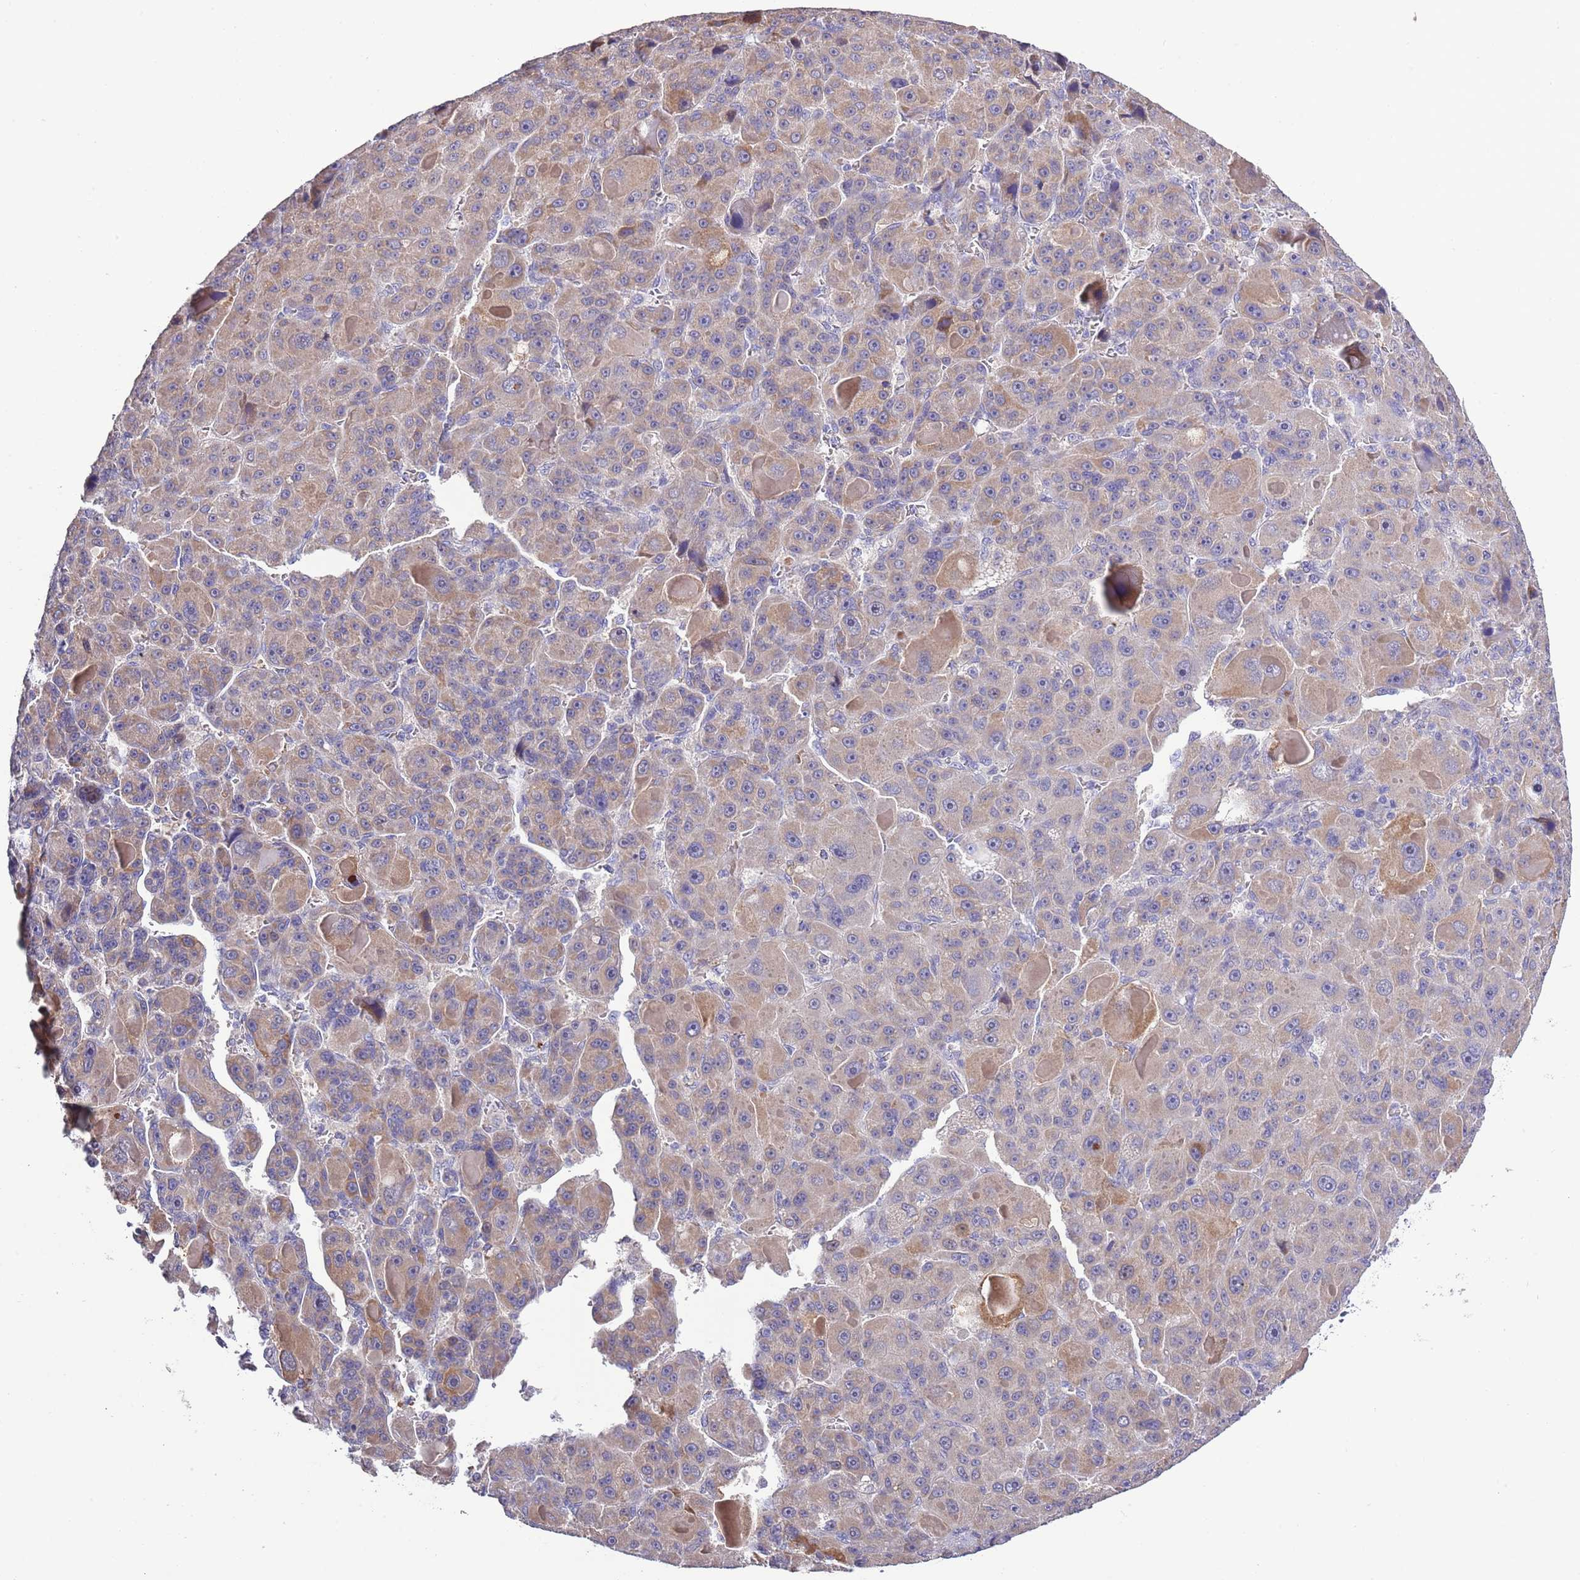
{"staining": {"intensity": "moderate", "quantity": "25%-75%", "location": "cytoplasmic/membranous"}, "tissue": "liver cancer", "cell_type": "Tumor cells", "image_type": "cancer", "snomed": [{"axis": "morphology", "description": "Carcinoma, Hepatocellular, NOS"}, {"axis": "topography", "description": "Liver"}], "caption": "The immunohistochemical stain highlights moderate cytoplasmic/membranous expression in tumor cells of liver cancer (hepatocellular carcinoma) tissue. (IHC, brightfield microscopy, high magnification).", "gene": "LIPJ", "patient": {"sex": "male", "age": 76}}